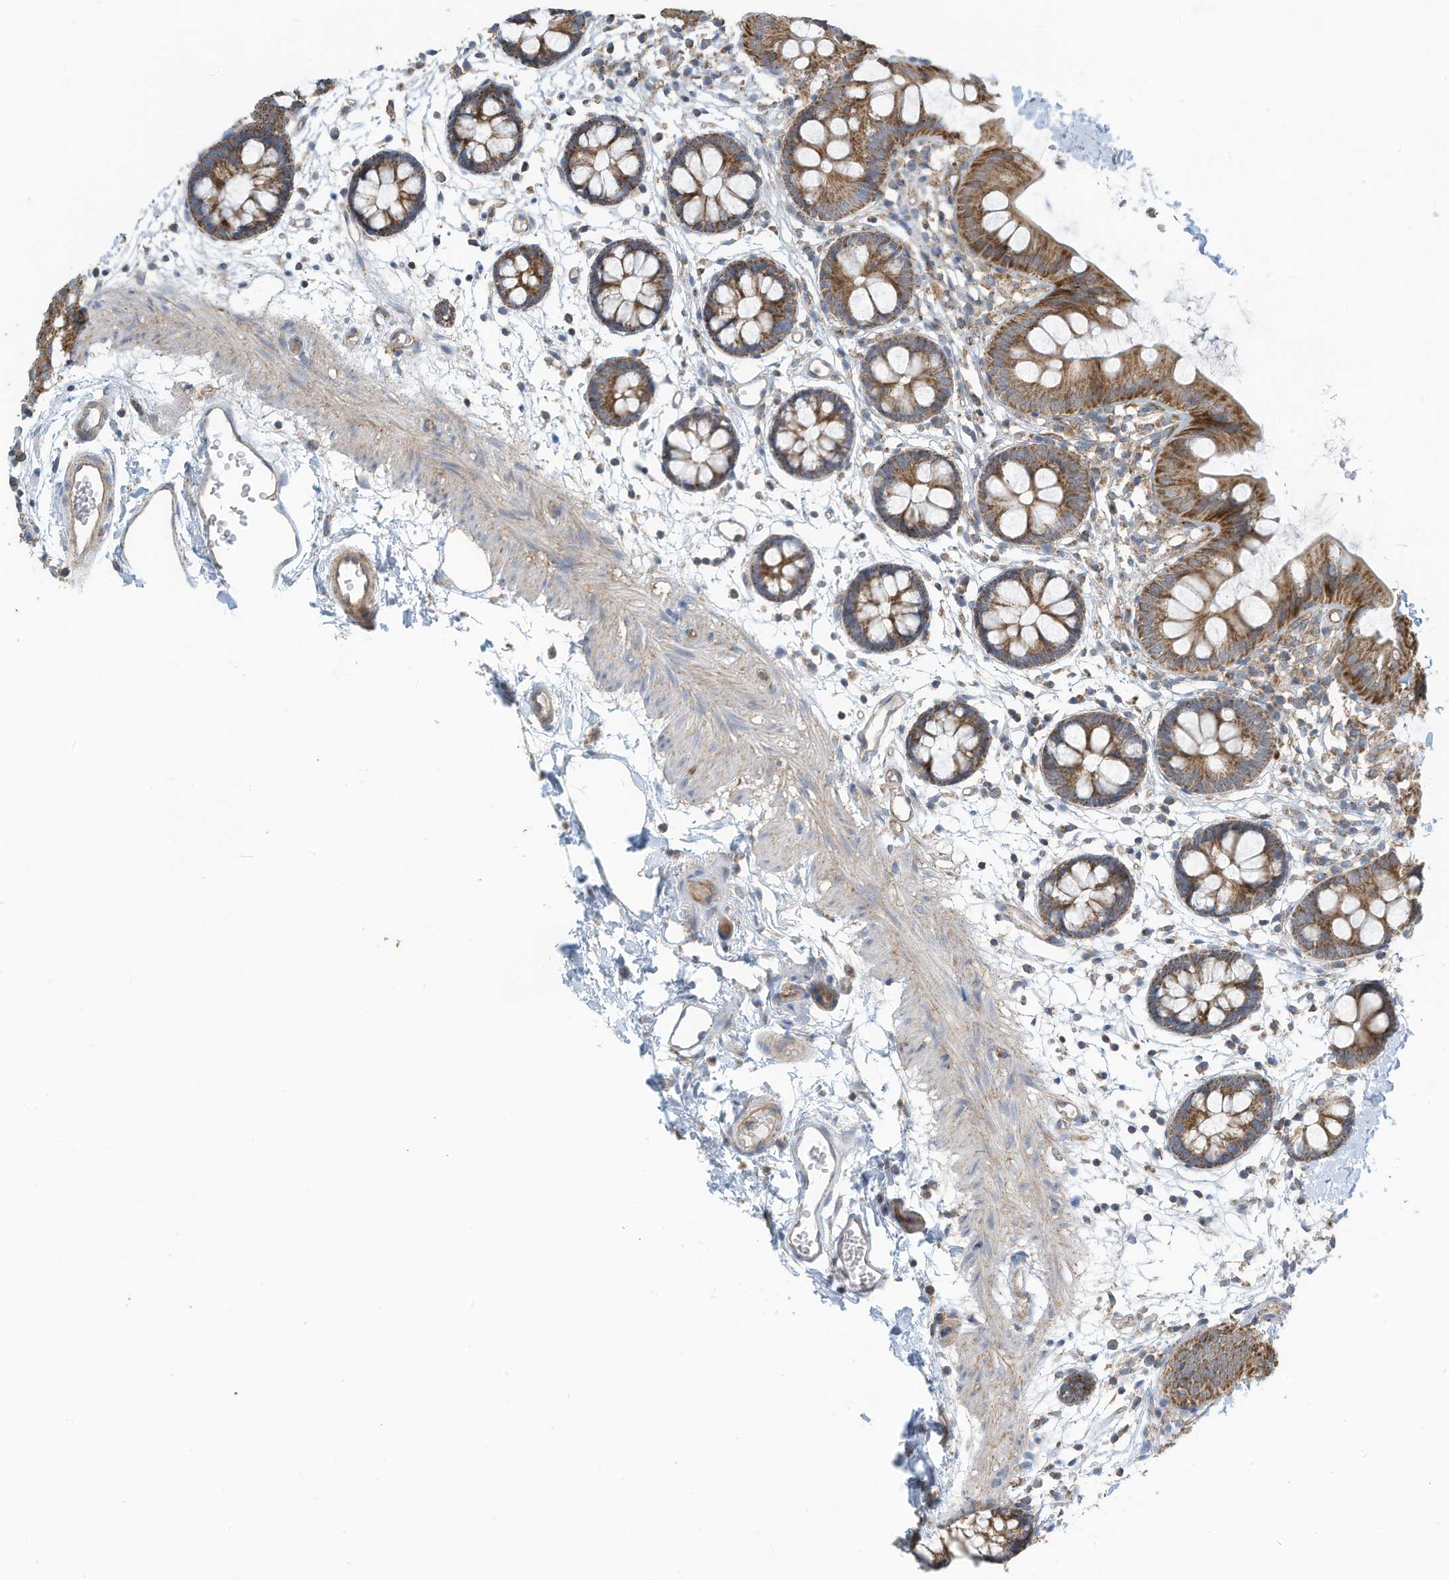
{"staining": {"intensity": "weak", "quantity": ">75%", "location": "cytoplasmic/membranous"}, "tissue": "colon", "cell_type": "Endothelial cells", "image_type": "normal", "snomed": [{"axis": "morphology", "description": "Normal tissue, NOS"}, {"axis": "topography", "description": "Colon"}], "caption": "A low amount of weak cytoplasmic/membranous expression is appreciated in approximately >75% of endothelial cells in unremarkable colon.", "gene": "METTL6", "patient": {"sex": "male", "age": 56}}